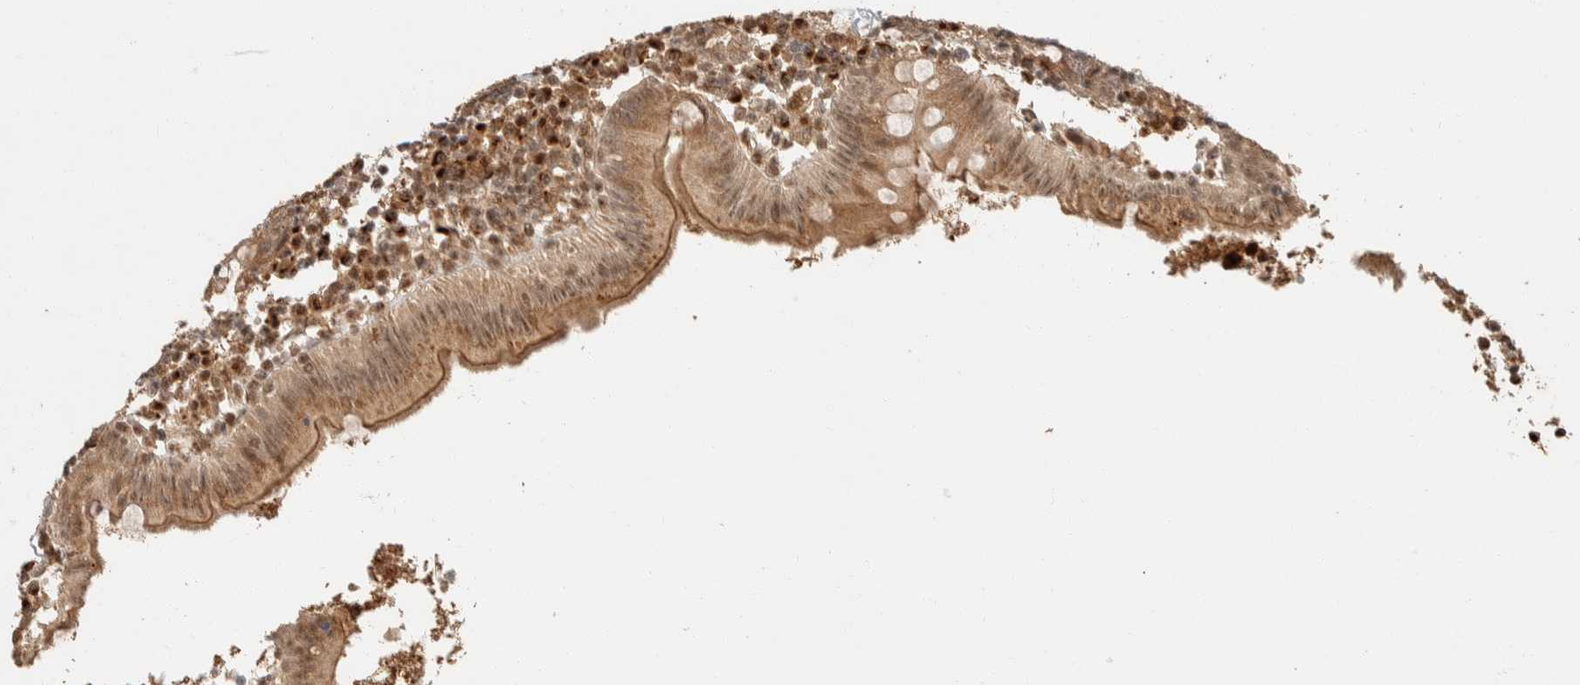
{"staining": {"intensity": "weak", "quantity": ">75%", "location": "cytoplasmic/membranous,nuclear"}, "tissue": "appendix", "cell_type": "Glandular cells", "image_type": "normal", "snomed": [{"axis": "morphology", "description": "Normal tissue, NOS"}, {"axis": "topography", "description": "Appendix"}], "caption": "Appendix stained with DAB immunohistochemistry exhibits low levels of weak cytoplasmic/membranous,nuclear staining in about >75% of glandular cells.", "gene": "ZBTB2", "patient": {"sex": "female", "age": 20}}